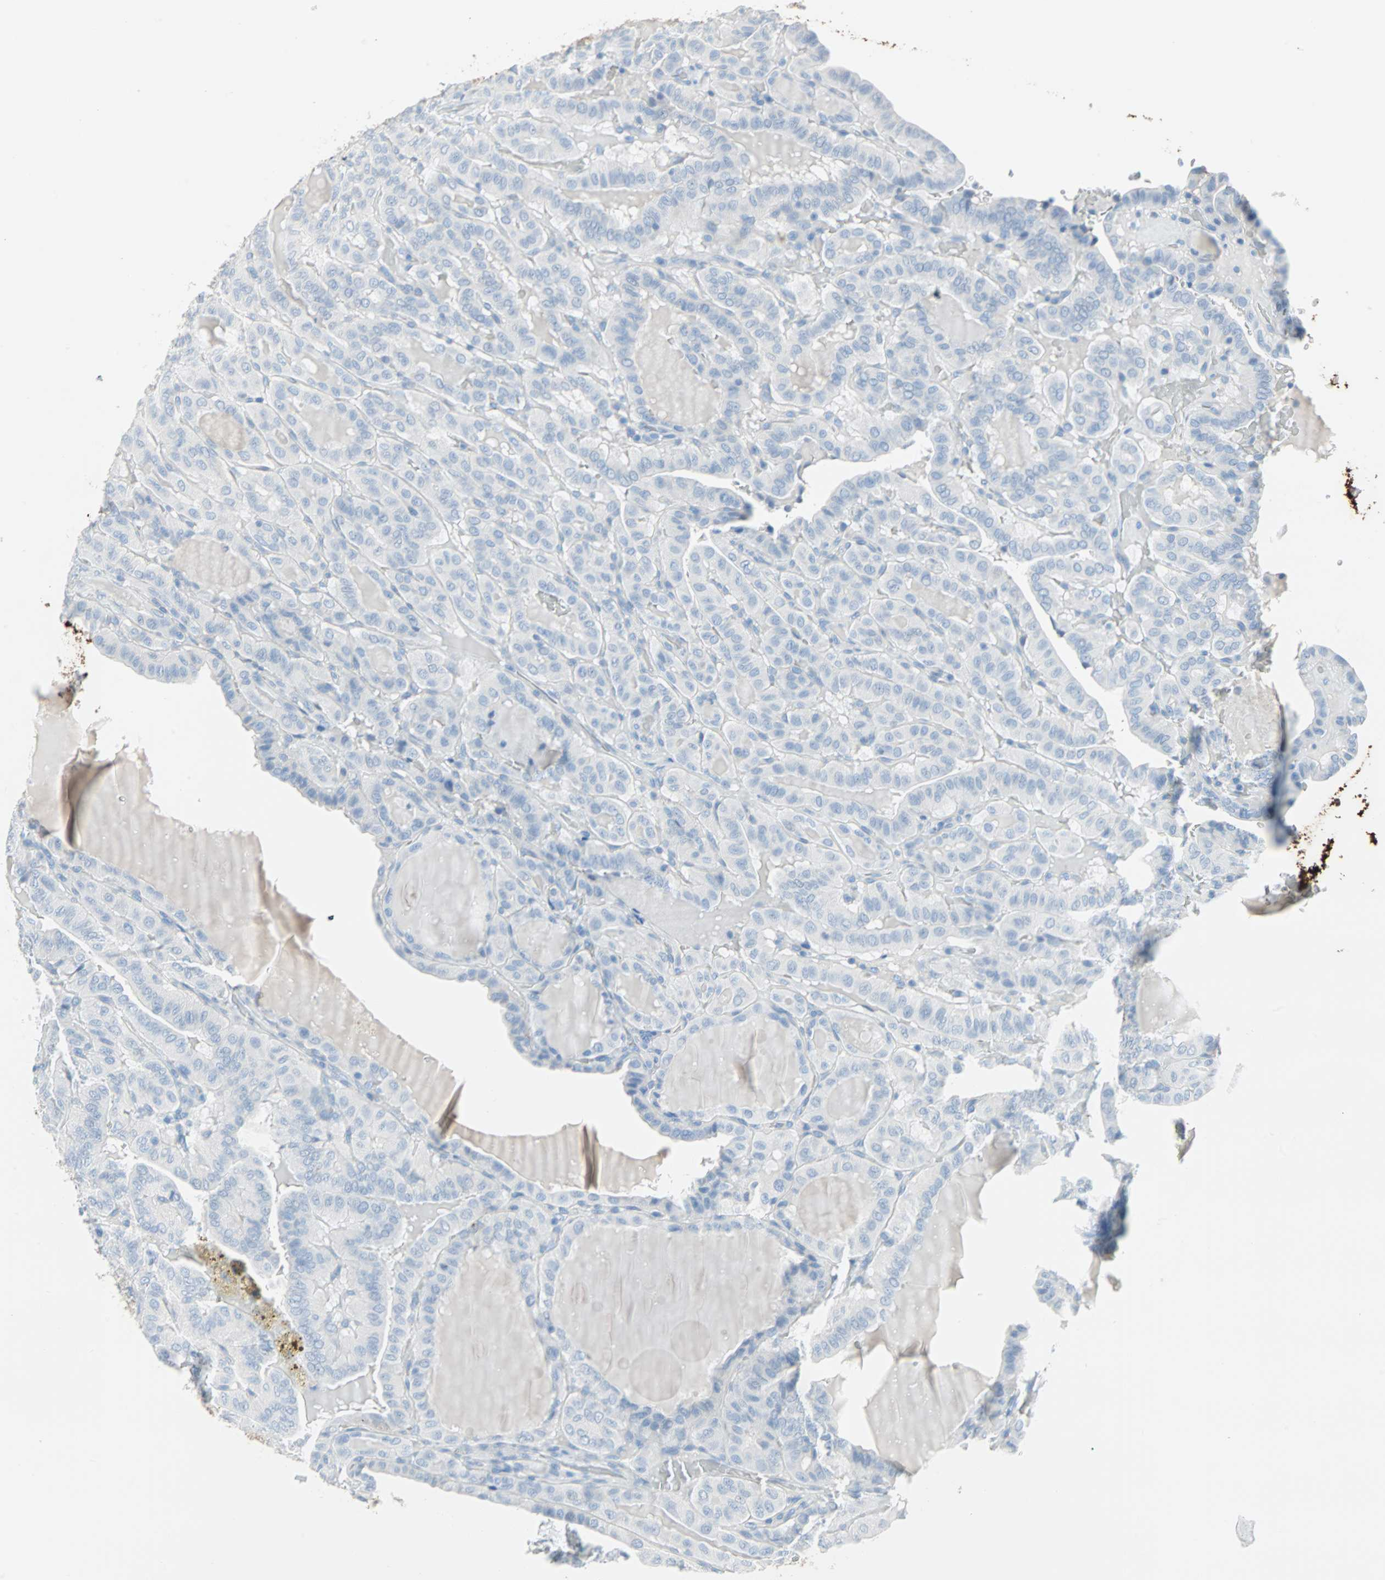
{"staining": {"intensity": "negative", "quantity": "none", "location": "none"}, "tissue": "thyroid cancer", "cell_type": "Tumor cells", "image_type": "cancer", "snomed": [{"axis": "morphology", "description": "Papillary adenocarcinoma, NOS"}, {"axis": "topography", "description": "Thyroid gland"}], "caption": "This is an immunohistochemistry (IHC) histopathology image of papillary adenocarcinoma (thyroid). There is no positivity in tumor cells.", "gene": "STX1A", "patient": {"sex": "male", "age": 77}}